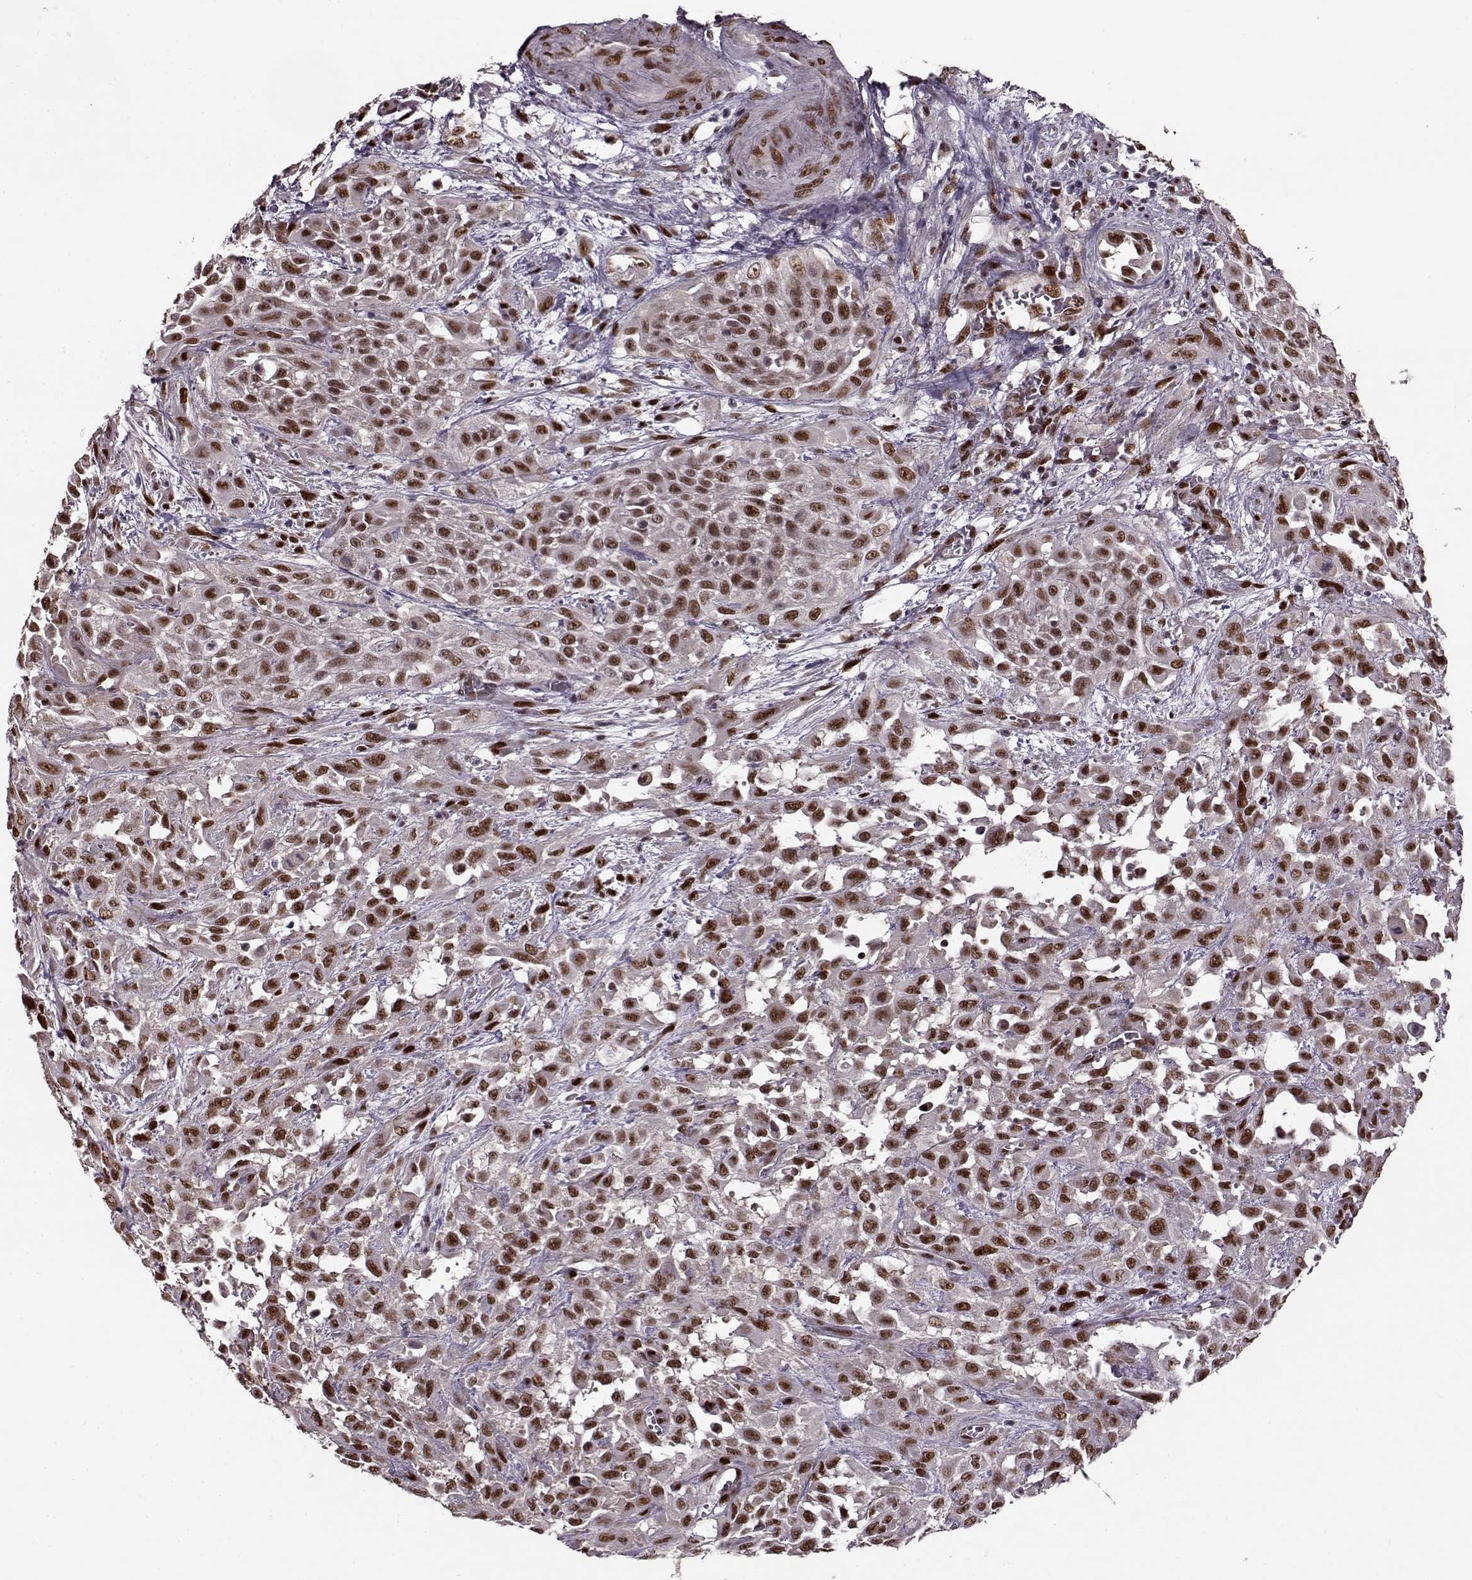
{"staining": {"intensity": "moderate", "quantity": ">75%", "location": "nuclear"}, "tissue": "urothelial cancer", "cell_type": "Tumor cells", "image_type": "cancer", "snomed": [{"axis": "morphology", "description": "Urothelial carcinoma, High grade"}, {"axis": "topography", "description": "Urinary bladder"}], "caption": "Protein staining of urothelial carcinoma (high-grade) tissue reveals moderate nuclear staining in about >75% of tumor cells.", "gene": "FTO", "patient": {"sex": "male", "age": 57}}